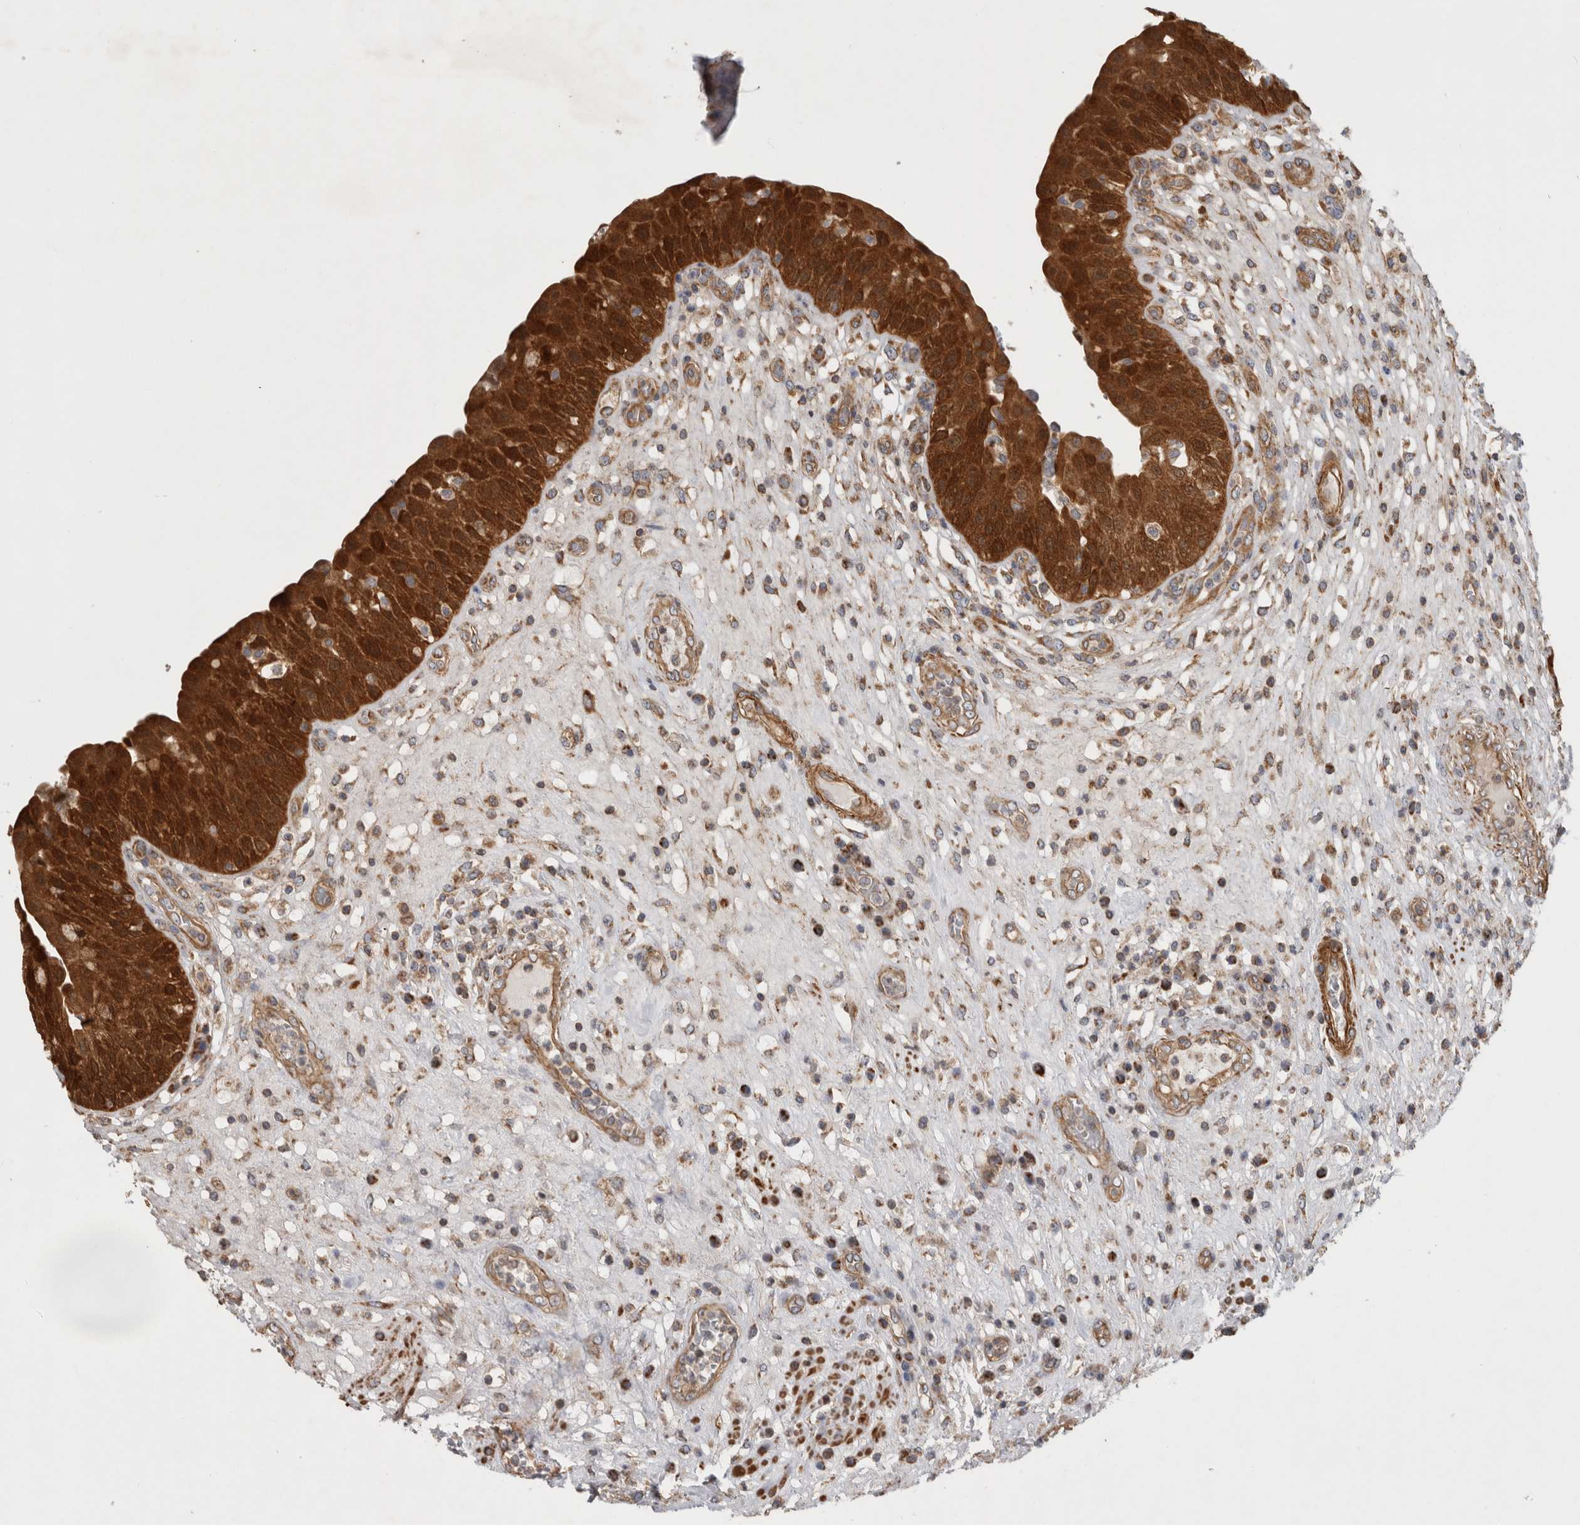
{"staining": {"intensity": "strong", "quantity": ">75%", "location": "cytoplasmic/membranous"}, "tissue": "urinary bladder", "cell_type": "Urothelial cells", "image_type": "normal", "snomed": [{"axis": "morphology", "description": "Normal tissue, NOS"}, {"axis": "topography", "description": "Urinary bladder"}], "caption": "Human urinary bladder stained with a brown dye displays strong cytoplasmic/membranous positive expression in about >75% of urothelial cells.", "gene": "SFXN2", "patient": {"sex": "female", "age": 62}}